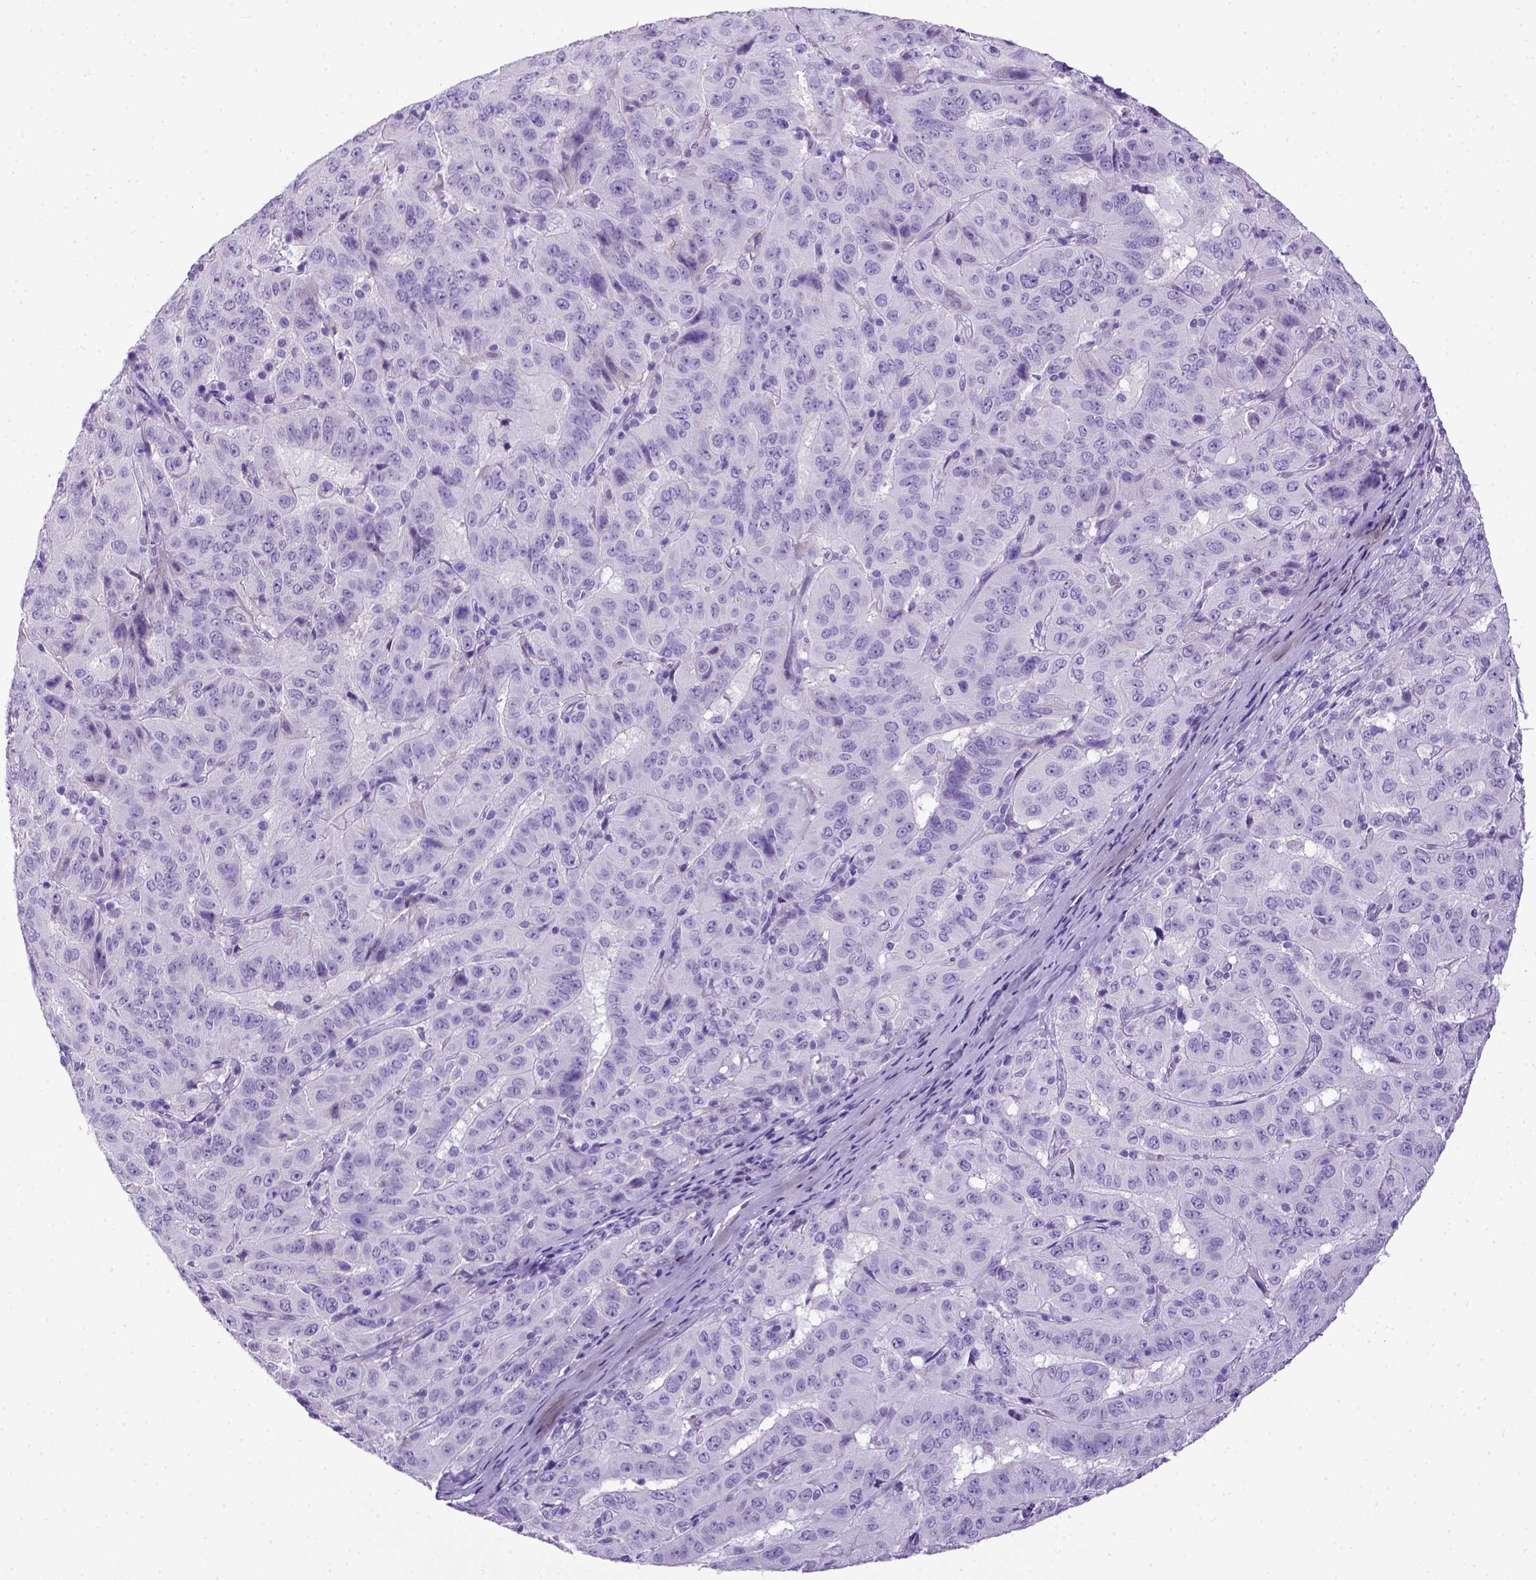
{"staining": {"intensity": "negative", "quantity": "none", "location": "none"}, "tissue": "pancreatic cancer", "cell_type": "Tumor cells", "image_type": "cancer", "snomed": [{"axis": "morphology", "description": "Adenocarcinoma, NOS"}, {"axis": "topography", "description": "Pancreas"}], "caption": "A high-resolution histopathology image shows IHC staining of pancreatic cancer, which reveals no significant staining in tumor cells.", "gene": "ITIH4", "patient": {"sex": "male", "age": 63}}